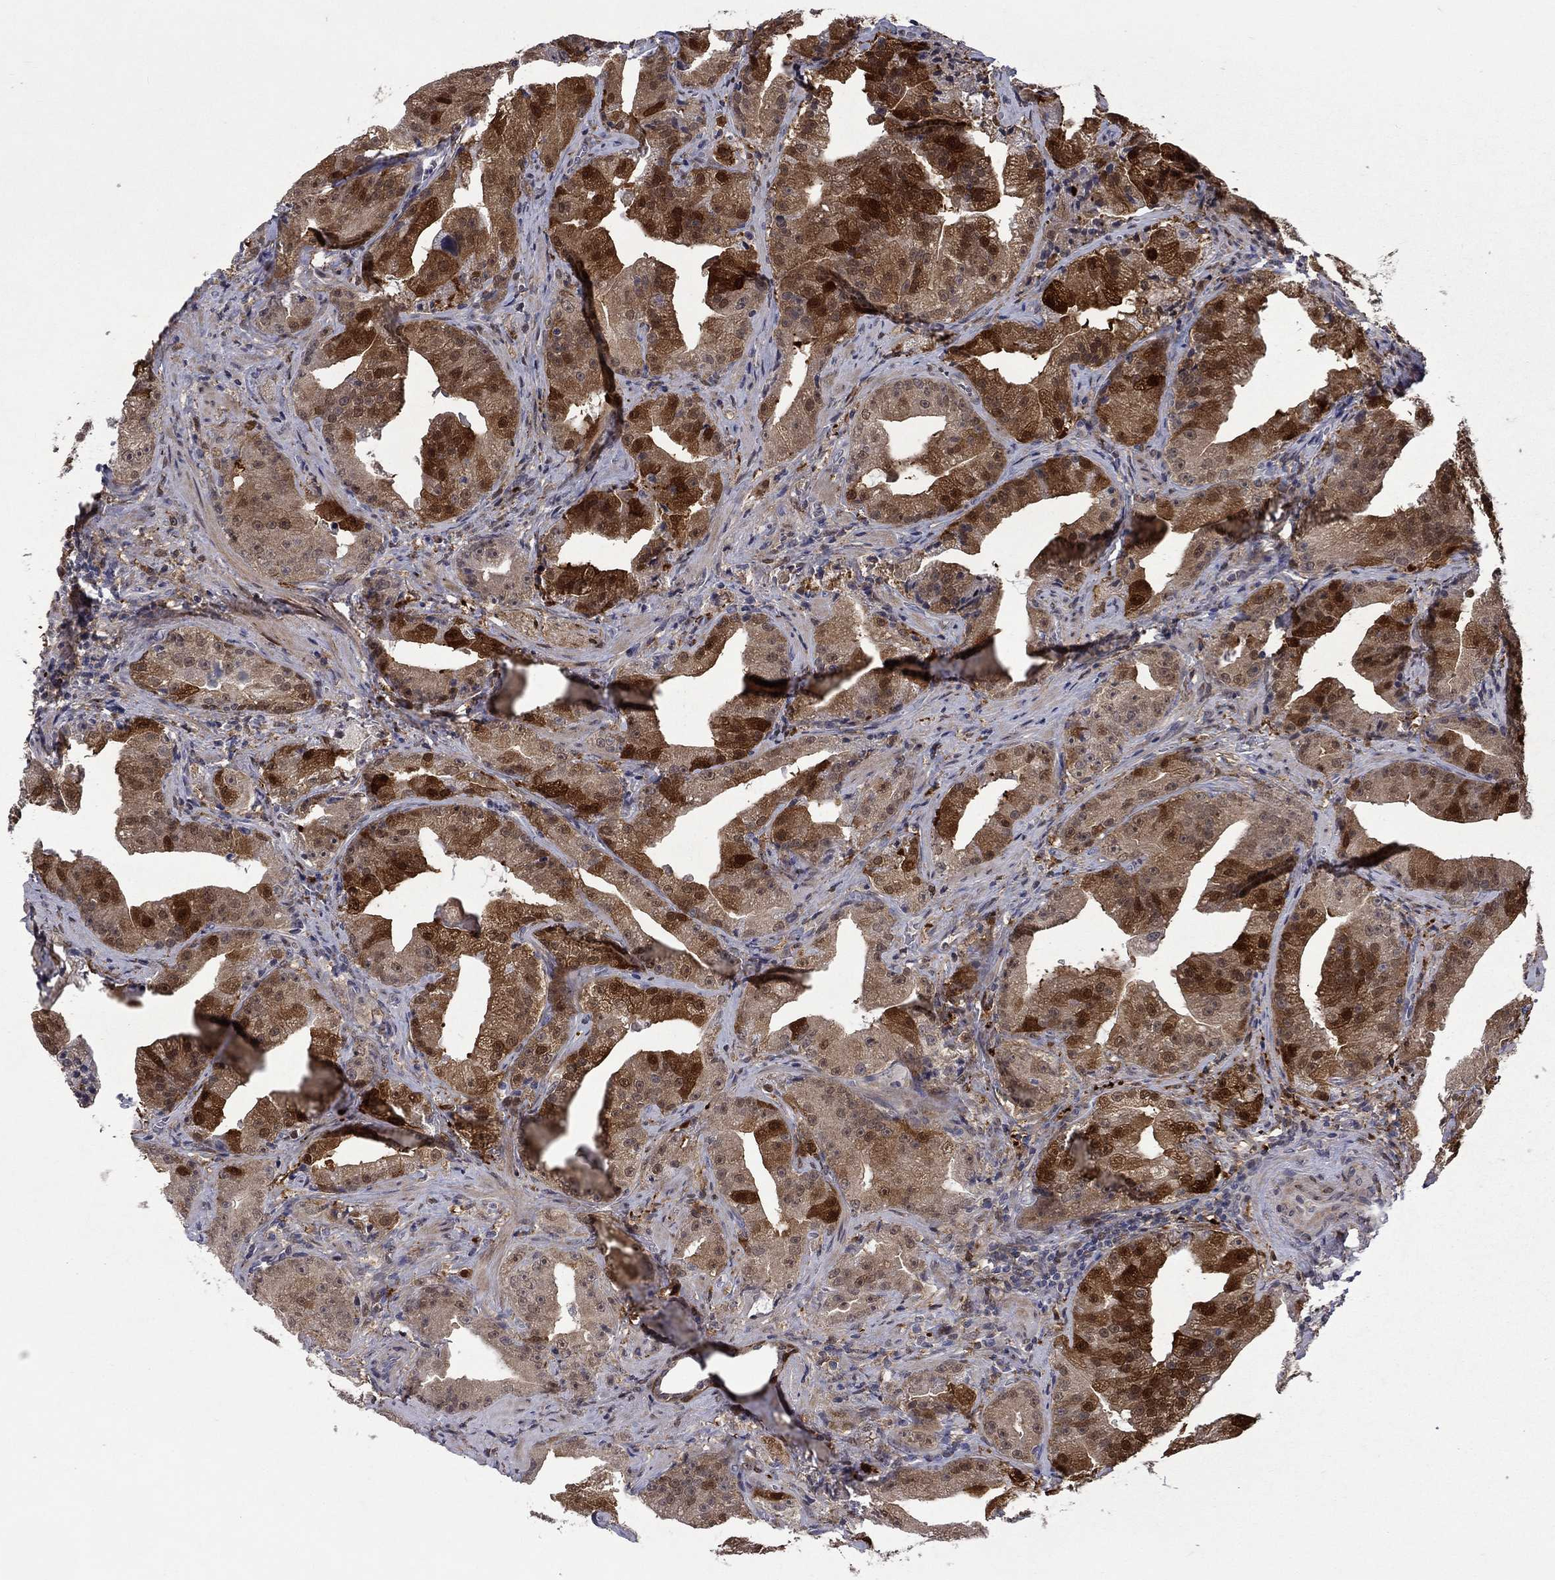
{"staining": {"intensity": "strong", "quantity": "25%-75%", "location": "cytoplasmic/membranous,nuclear"}, "tissue": "prostate cancer", "cell_type": "Tumor cells", "image_type": "cancer", "snomed": [{"axis": "morphology", "description": "Adenocarcinoma, Low grade"}, {"axis": "topography", "description": "Prostate"}], "caption": "The micrograph shows staining of adenocarcinoma (low-grade) (prostate), revealing strong cytoplasmic/membranous and nuclear protein positivity (brown color) within tumor cells.", "gene": "CBR1", "patient": {"sex": "male", "age": 62}}